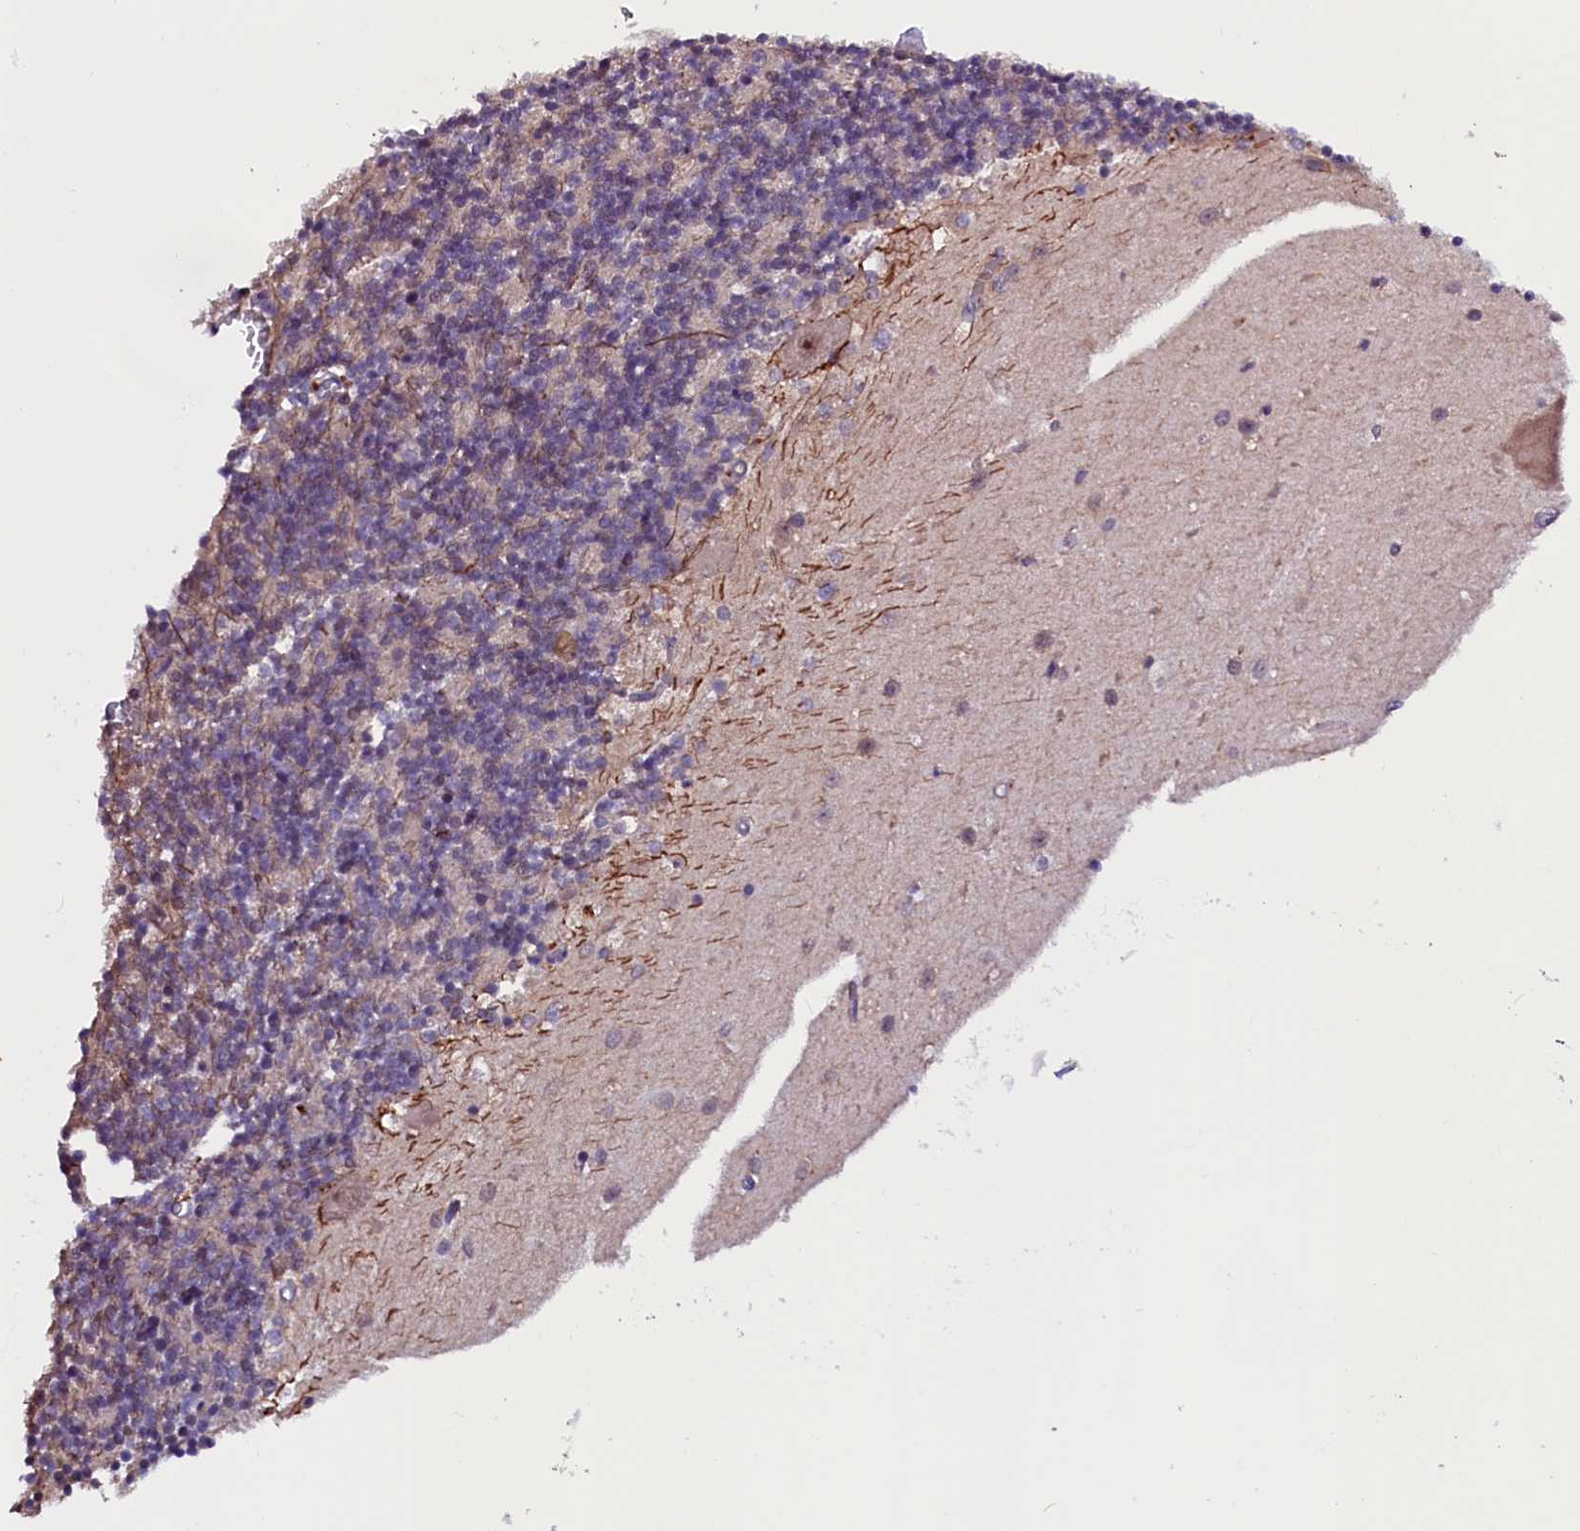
{"staining": {"intensity": "negative", "quantity": "none", "location": "none"}, "tissue": "cerebellum", "cell_type": "Cells in granular layer", "image_type": "normal", "snomed": [{"axis": "morphology", "description": "Normal tissue, NOS"}, {"axis": "topography", "description": "Cerebellum"}], "caption": "High magnification brightfield microscopy of benign cerebellum stained with DAB (3,3'-diaminobenzidine) (brown) and counterstained with hematoxylin (blue): cells in granular layer show no significant expression.", "gene": "RNMT", "patient": {"sex": "male", "age": 54}}